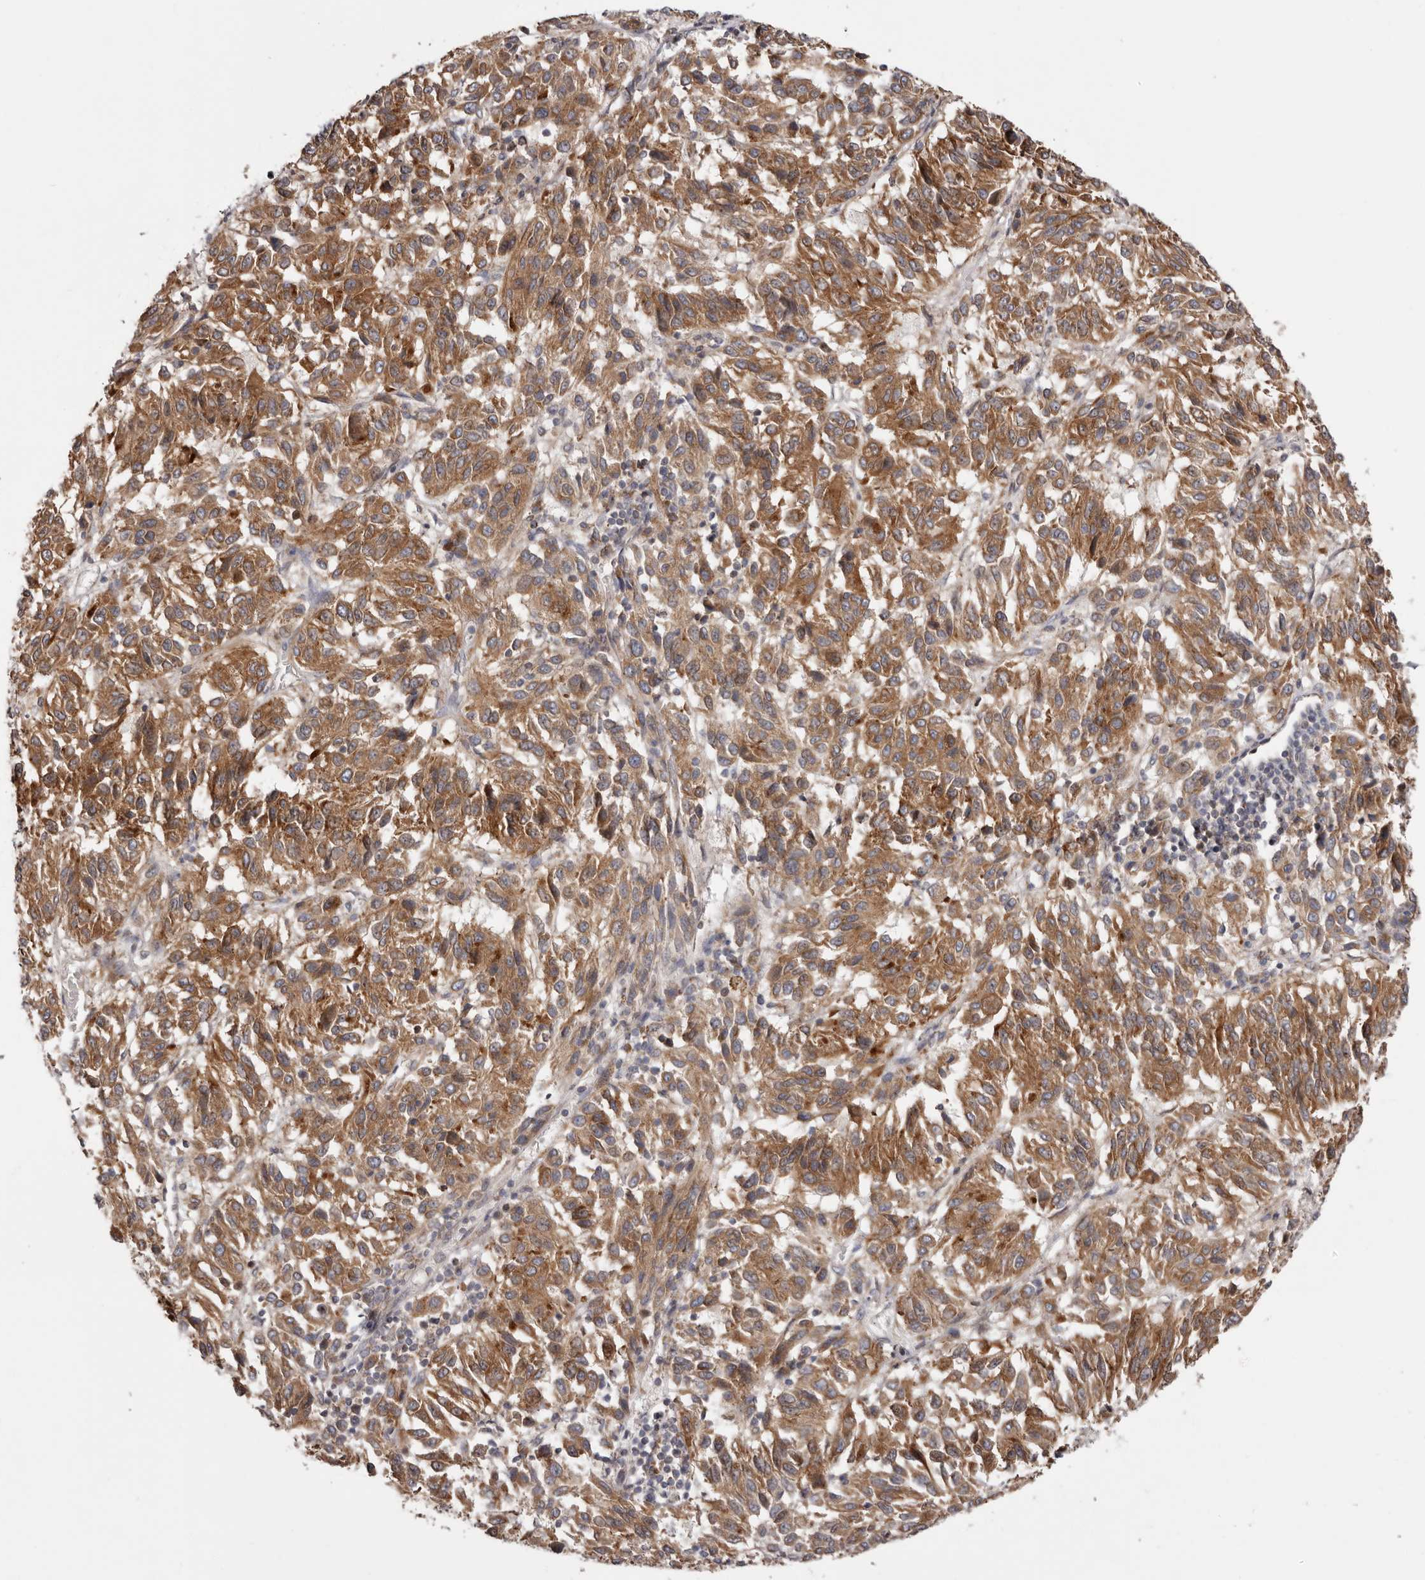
{"staining": {"intensity": "moderate", "quantity": ">75%", "location": "cytoplasmic/membranous"}, "tissue": "melanoma", "cell_type": "Tumor cells", "image_type": "cancer", "snomed": [{"axis": "morphology", "description": "Malignant melanoma, Metastatic site"}, {"axis": "topography", "description": "Lung"}], "caption": "Malignant melanoma (metastatic site) stained with a protein marker exhibits moderate staining in tumor cells.", "gene": "TMUB1", "patient": {"sex": "male", "age": 64}}